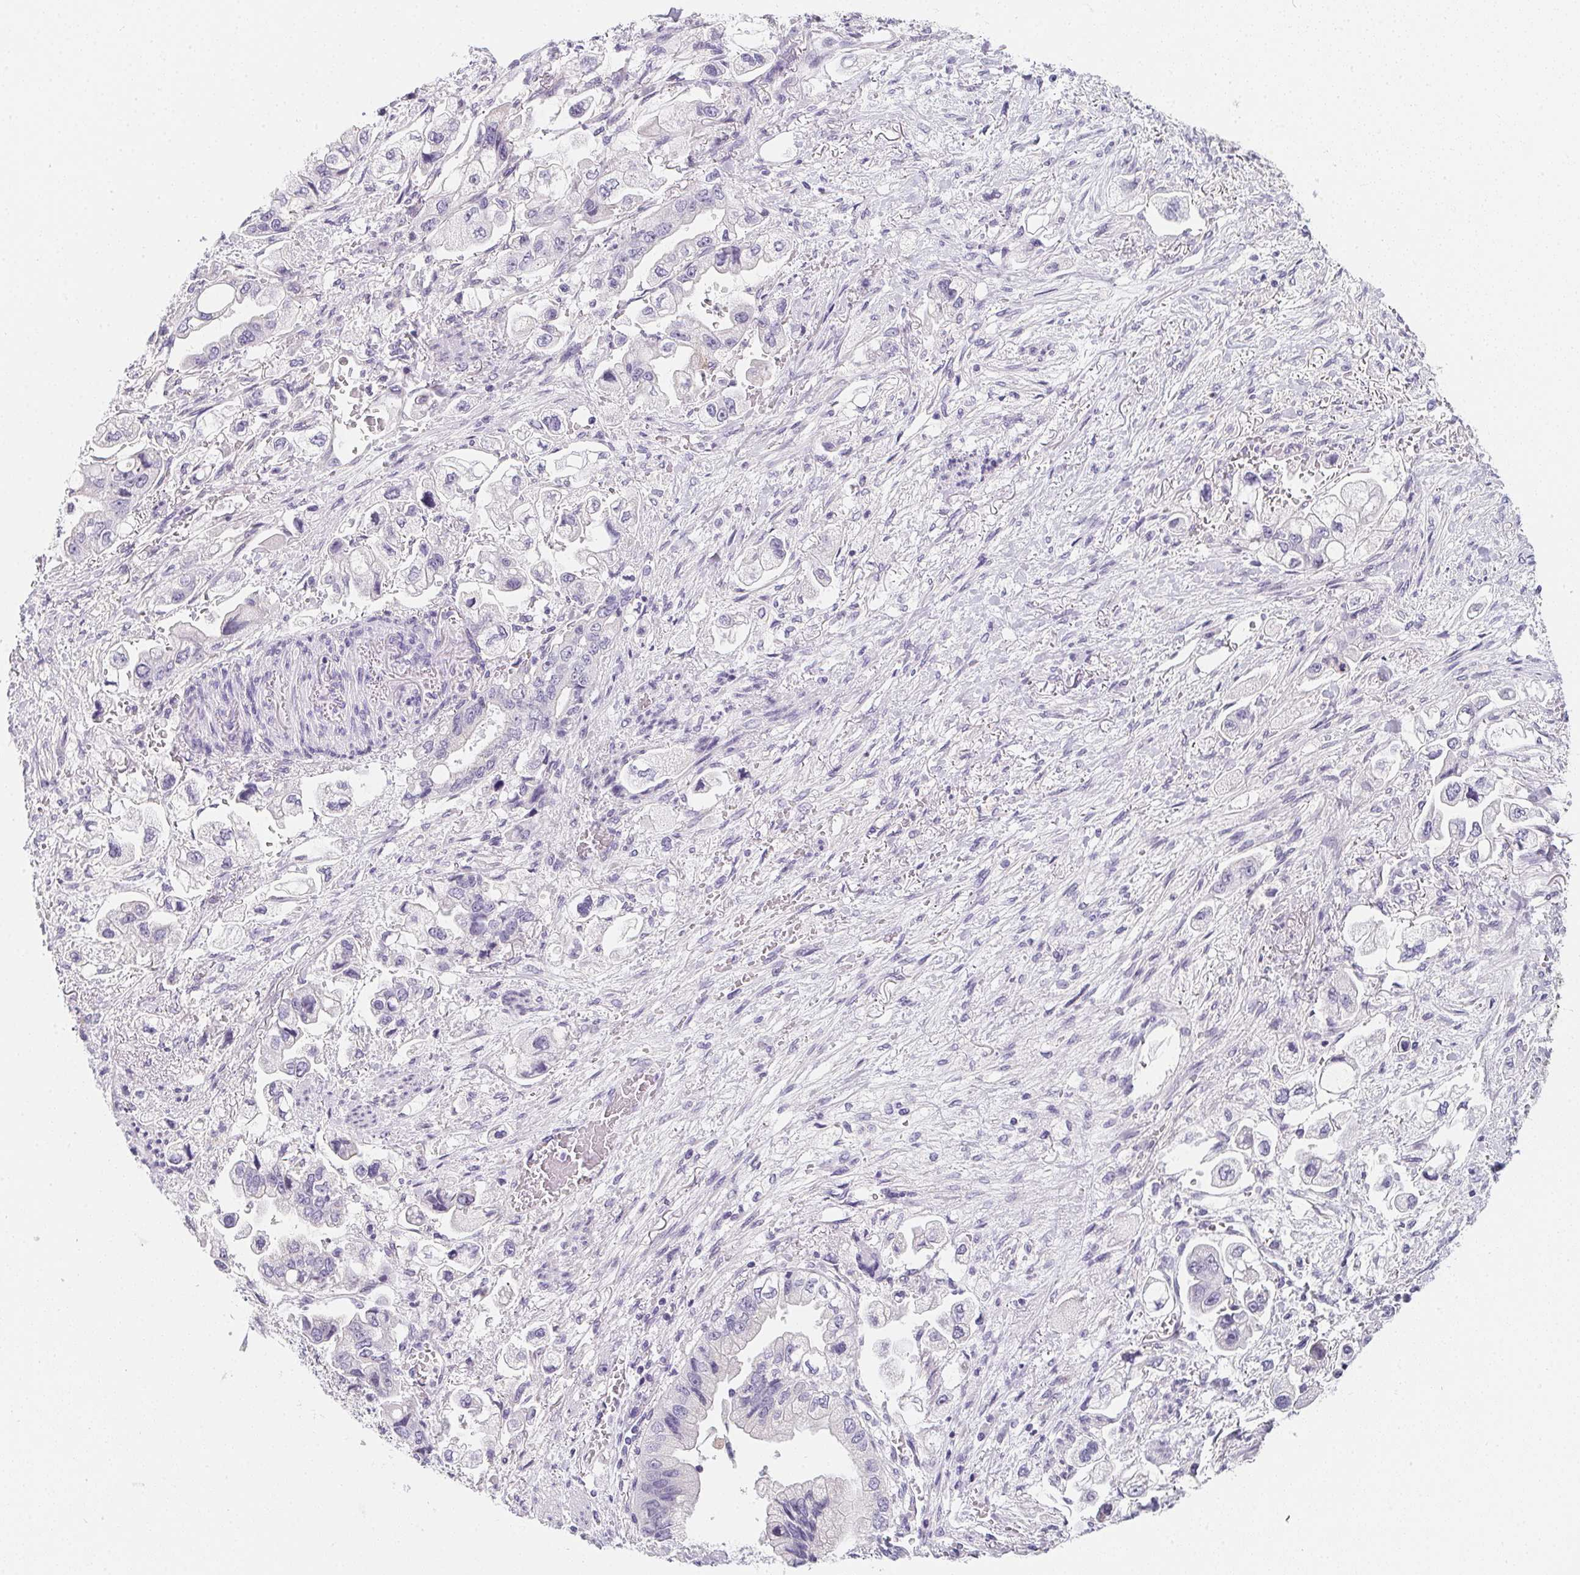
{"staining": {"intensity": "negative", "quantity": "none", "location": "none"}, "tissue": "stomach cancer", "cell_type": "Tumor cells", "image_type": "cancer", "snomed": [{"axis": "morphology", "description": "Normal tissue, NOS"}, {"axis": "morphology", "description": "Adenocarcinoma, NOS"}, {"axis": "topography", "description": "Stomach"}], "caption": "A high-resolution photomicrograph shows immunohistochemistry staining of stomach cancer, which reveals no significant positivity in tumor cells. (DAB (3,3'-diaminobenzidine) immunohistochemistry (IHC) with hematoxylin counter stain).", "gene": "MAP1A", "patient": {"sex": "male", "age": 62}}